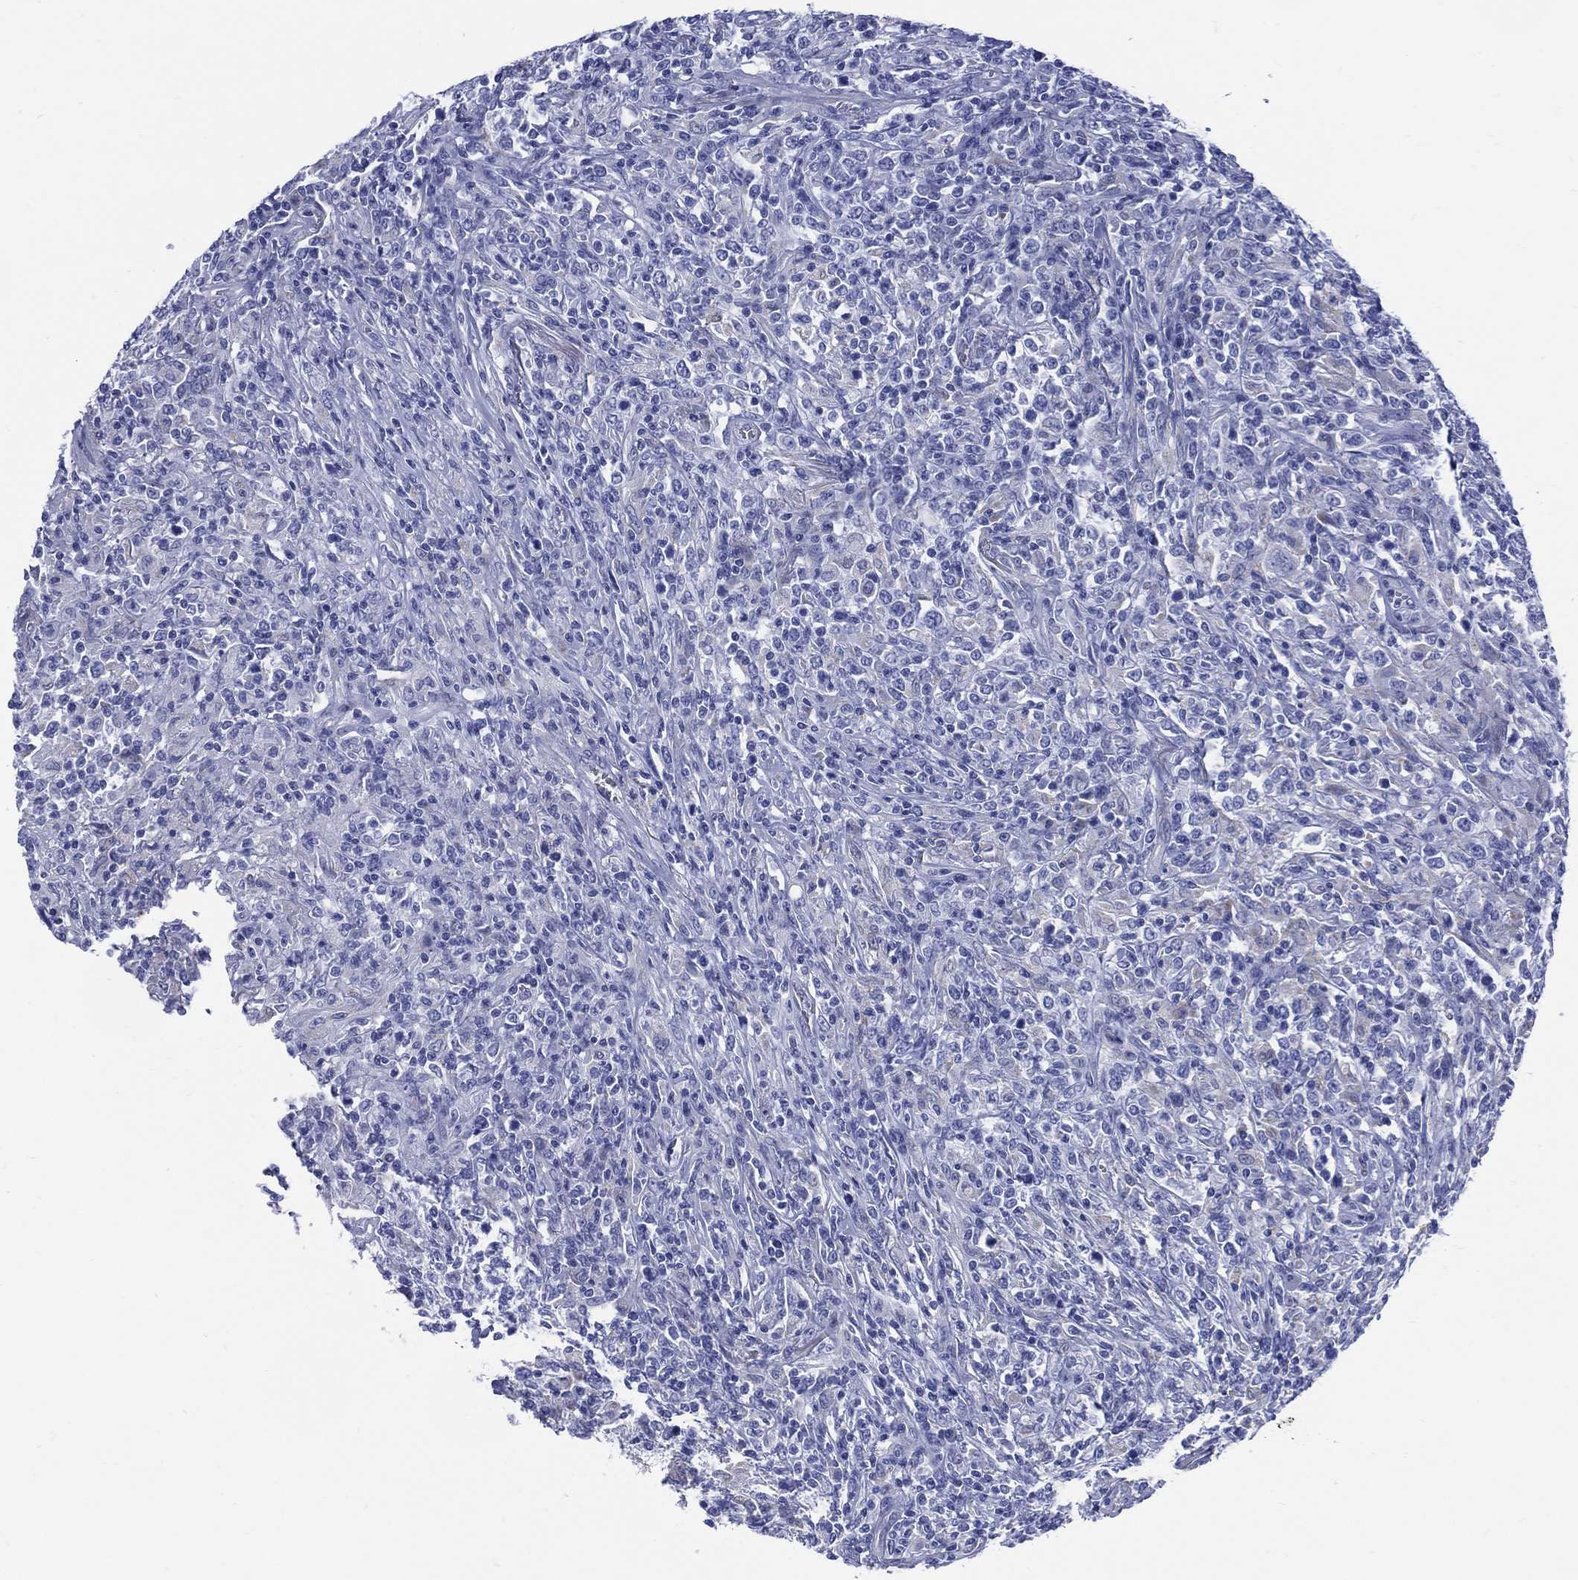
{"staining": {"intensity": "negative", "quantity": "none", "location": "none"}, "tissue": "lymphoma", "cell_type": "Tumor cells", "image_type": "cancer", "snomed": [{"axis": "morphology", "description": "Malignant lymphoma, non-Hodgkin's type, High grade"}, {"axis": "topography", "description": "Lung"}], "caption": "Immunohistochemical staining of malignant lymphoma, non-Hodgkin's type (high-grade) displays no significant expression in tumor cells.", "gene": "LRRD1", "patient": {"sex": "male", "age": 79}}